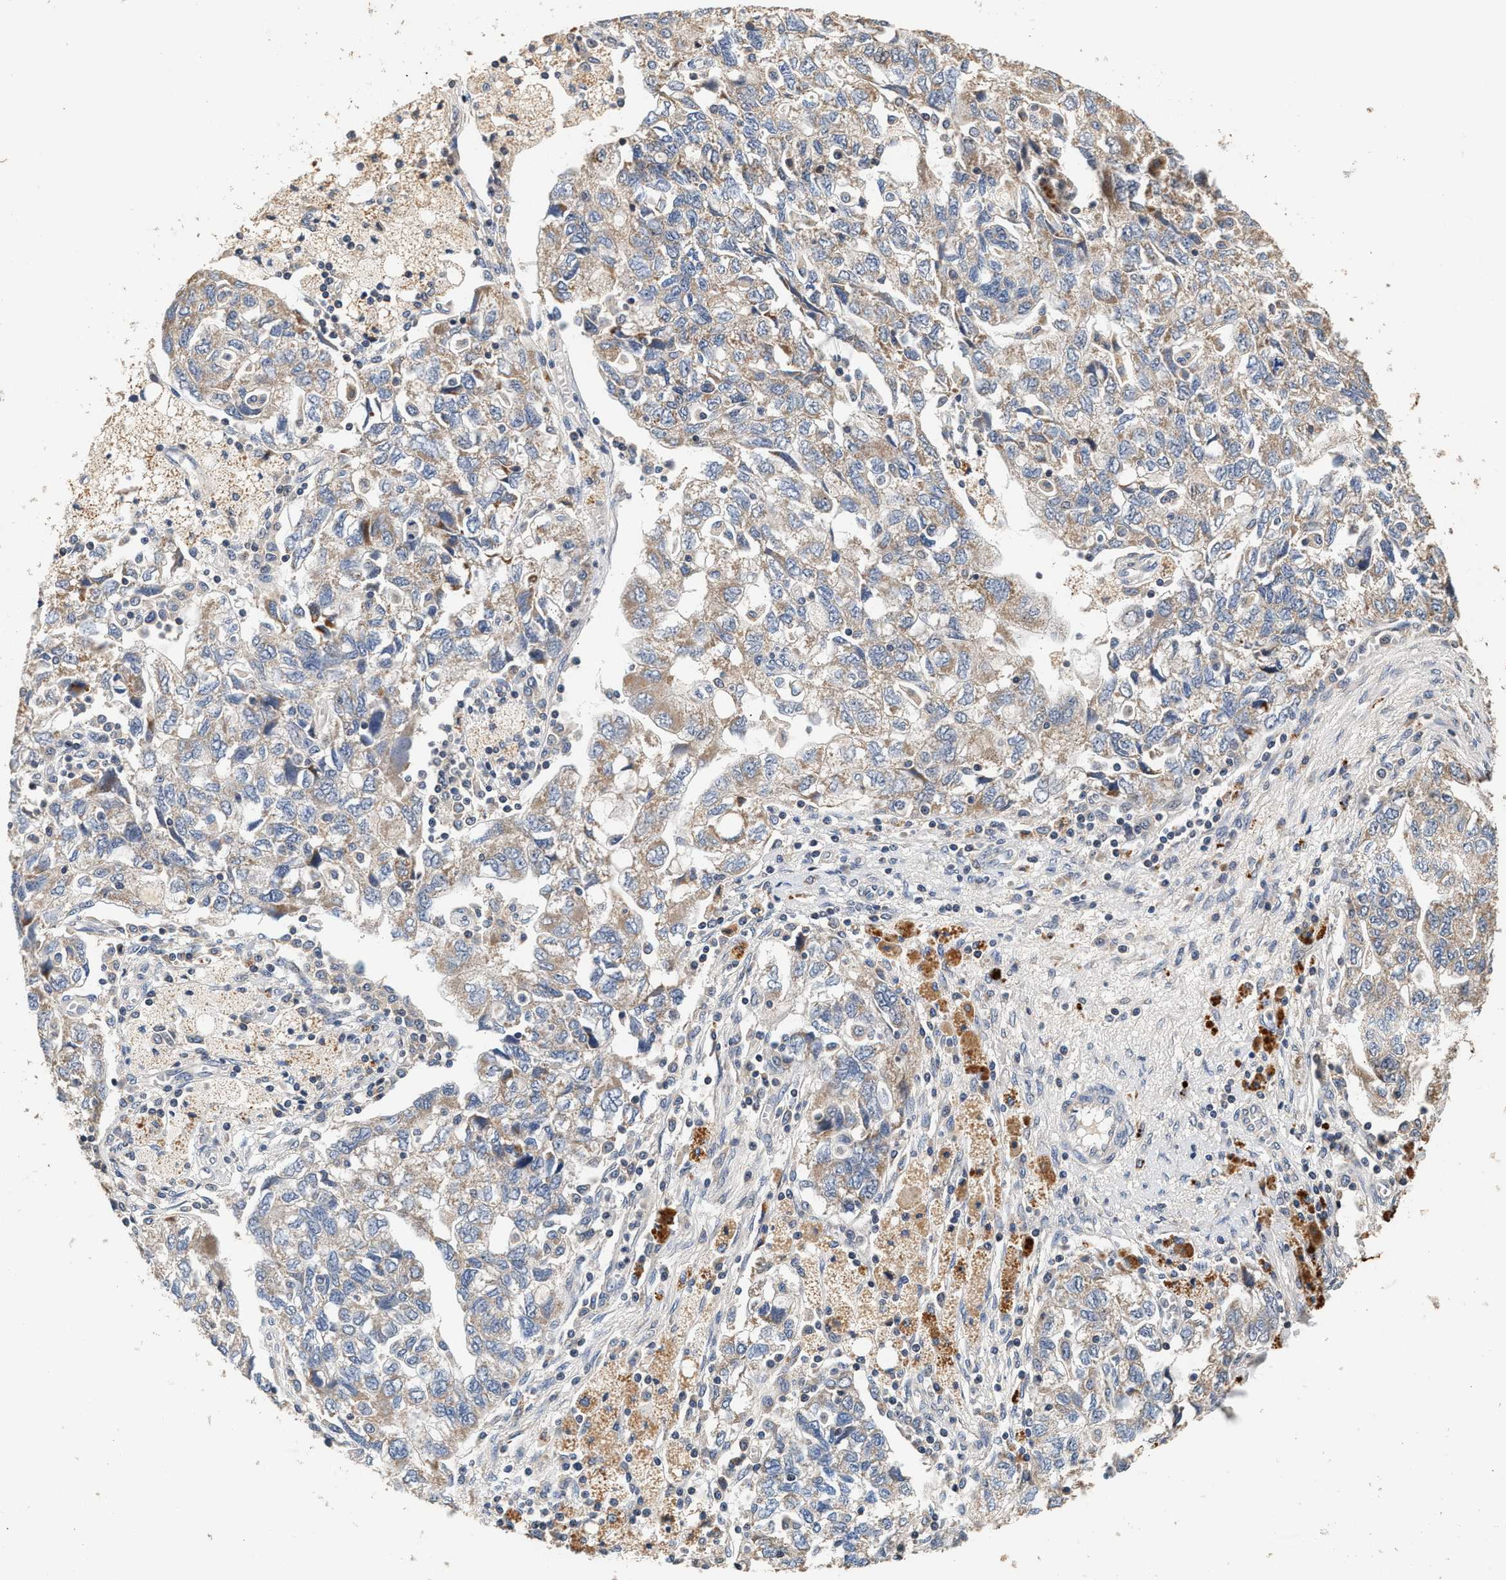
{"staining": {"intensity": "weak", "quantity": "25%-75%", "location": "cytoplasmic/membranous"}, "tissue": "ovarian cancer", "cell_type": "Tumor cells", "image_type": "cancer", "snomed": [{"axis": "morphology", "description": "Carcinoma, NOS"}, {"axis": "morphology", "description": "Cystadenocarcinoma, serous, NOS"}, {"axis": "topography", "description": "Ovary"}], "caption": "Protein expression analysis of ovarian serous cystadenocarcinoma shows weak cytoplasmic/membranous expression in approximately 25%-75% of tumor cells. (Stains: DAB in brown, nuclei in blue, Microscopy: brightfield microscopy at high magnification).", "gene": "PTGR3", "patient": {"sex": "female", "age": 69}}